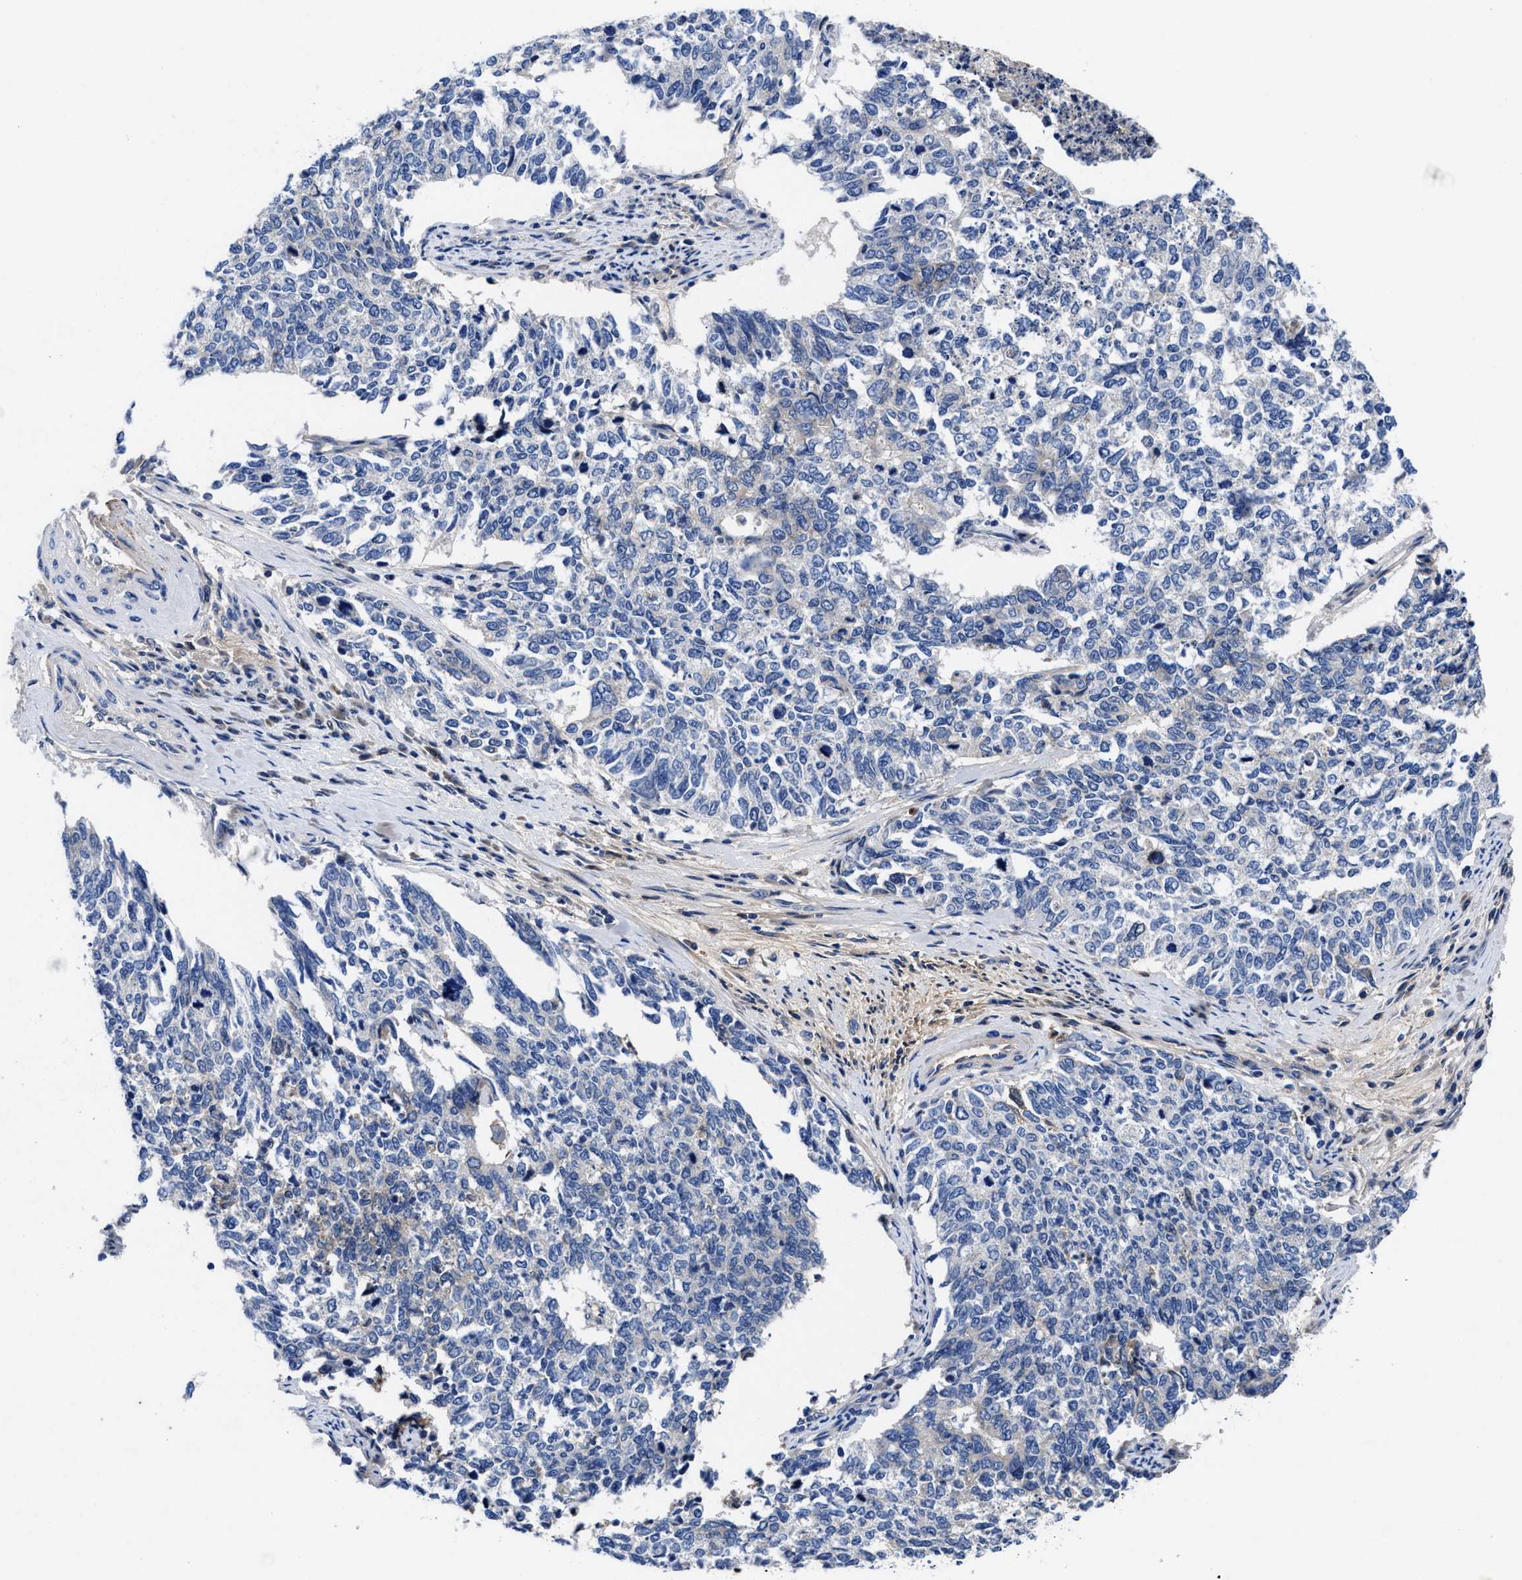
{"staining": {"intensity": "negative", "quantity": "none", "location": "none"}, "tissue": "cervical cancer", "cell_type": "Tumor cells", "image_type": "cancer", "snomed": [{"axis": "morphology", "description": "Squamous cell carcinoma, NOS"}, {"axis": "topography", "description": "Cervix"}], "caption": "This is an immunohistochemistry (IHC) image of human squamous cell carcinoma (cervical). There is no staining in tumor cells.", "gene": "DHRS13", "patient": {"sex": "female", "age": 63}}